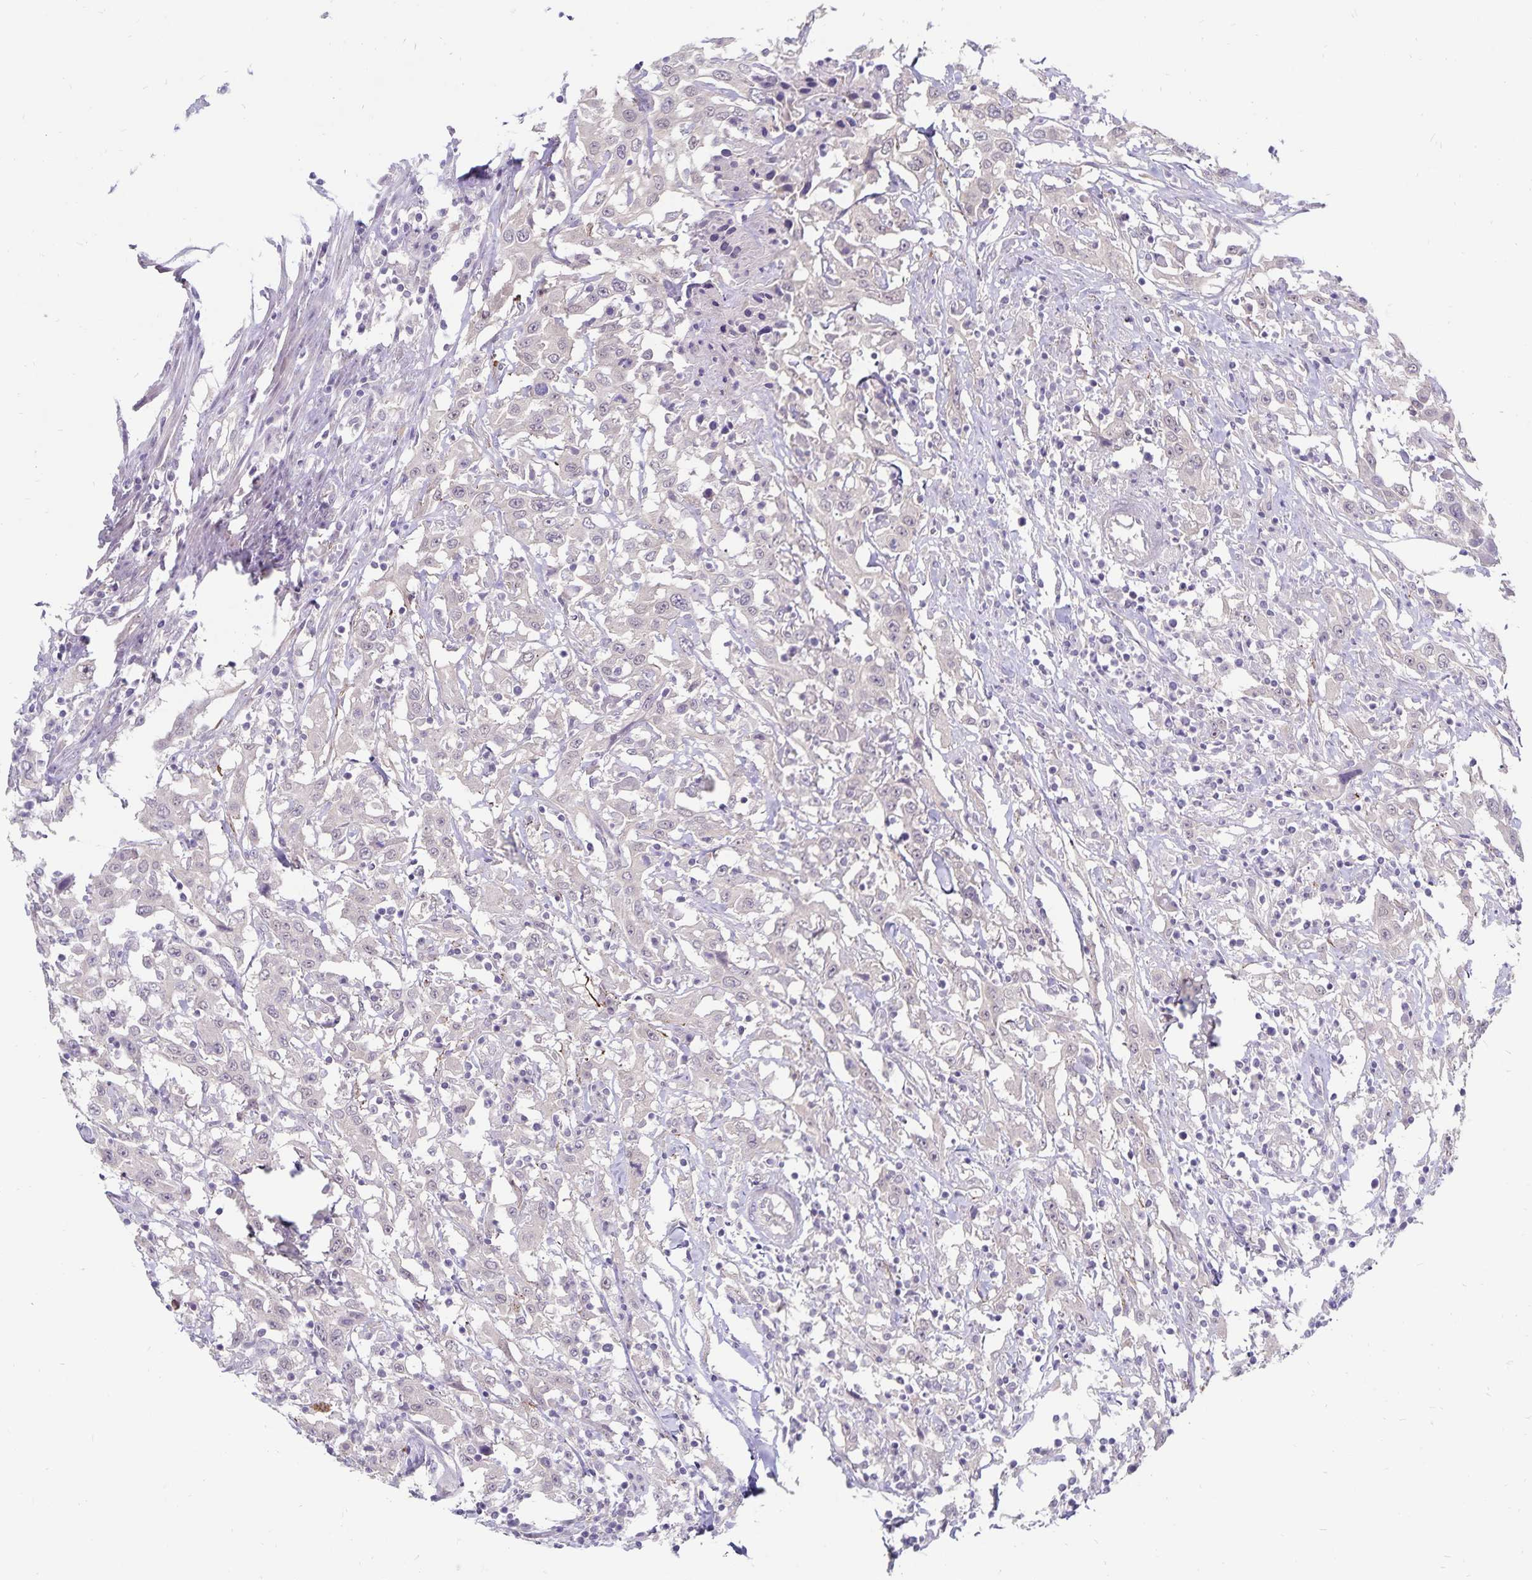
{"staining": {"intensity": "negative", "quantity": "none", "location": "none"}, "tissue": "urothelial cancer", "cell_type": "Tumor cells", "image_type": "cancer", "snomed": [{"axis": "morphology", "description": "Urothelial carcinoma, High grade"}, {"axis": "topography", "description": "Urinary bladder"}], "caption": "An image of urothelial carcinoma (high-grade) stained for a protein reveals no brown staining in tumor cells.", "gene": "CDKN2B", "patient": {"sex": "male", "age": 61}}